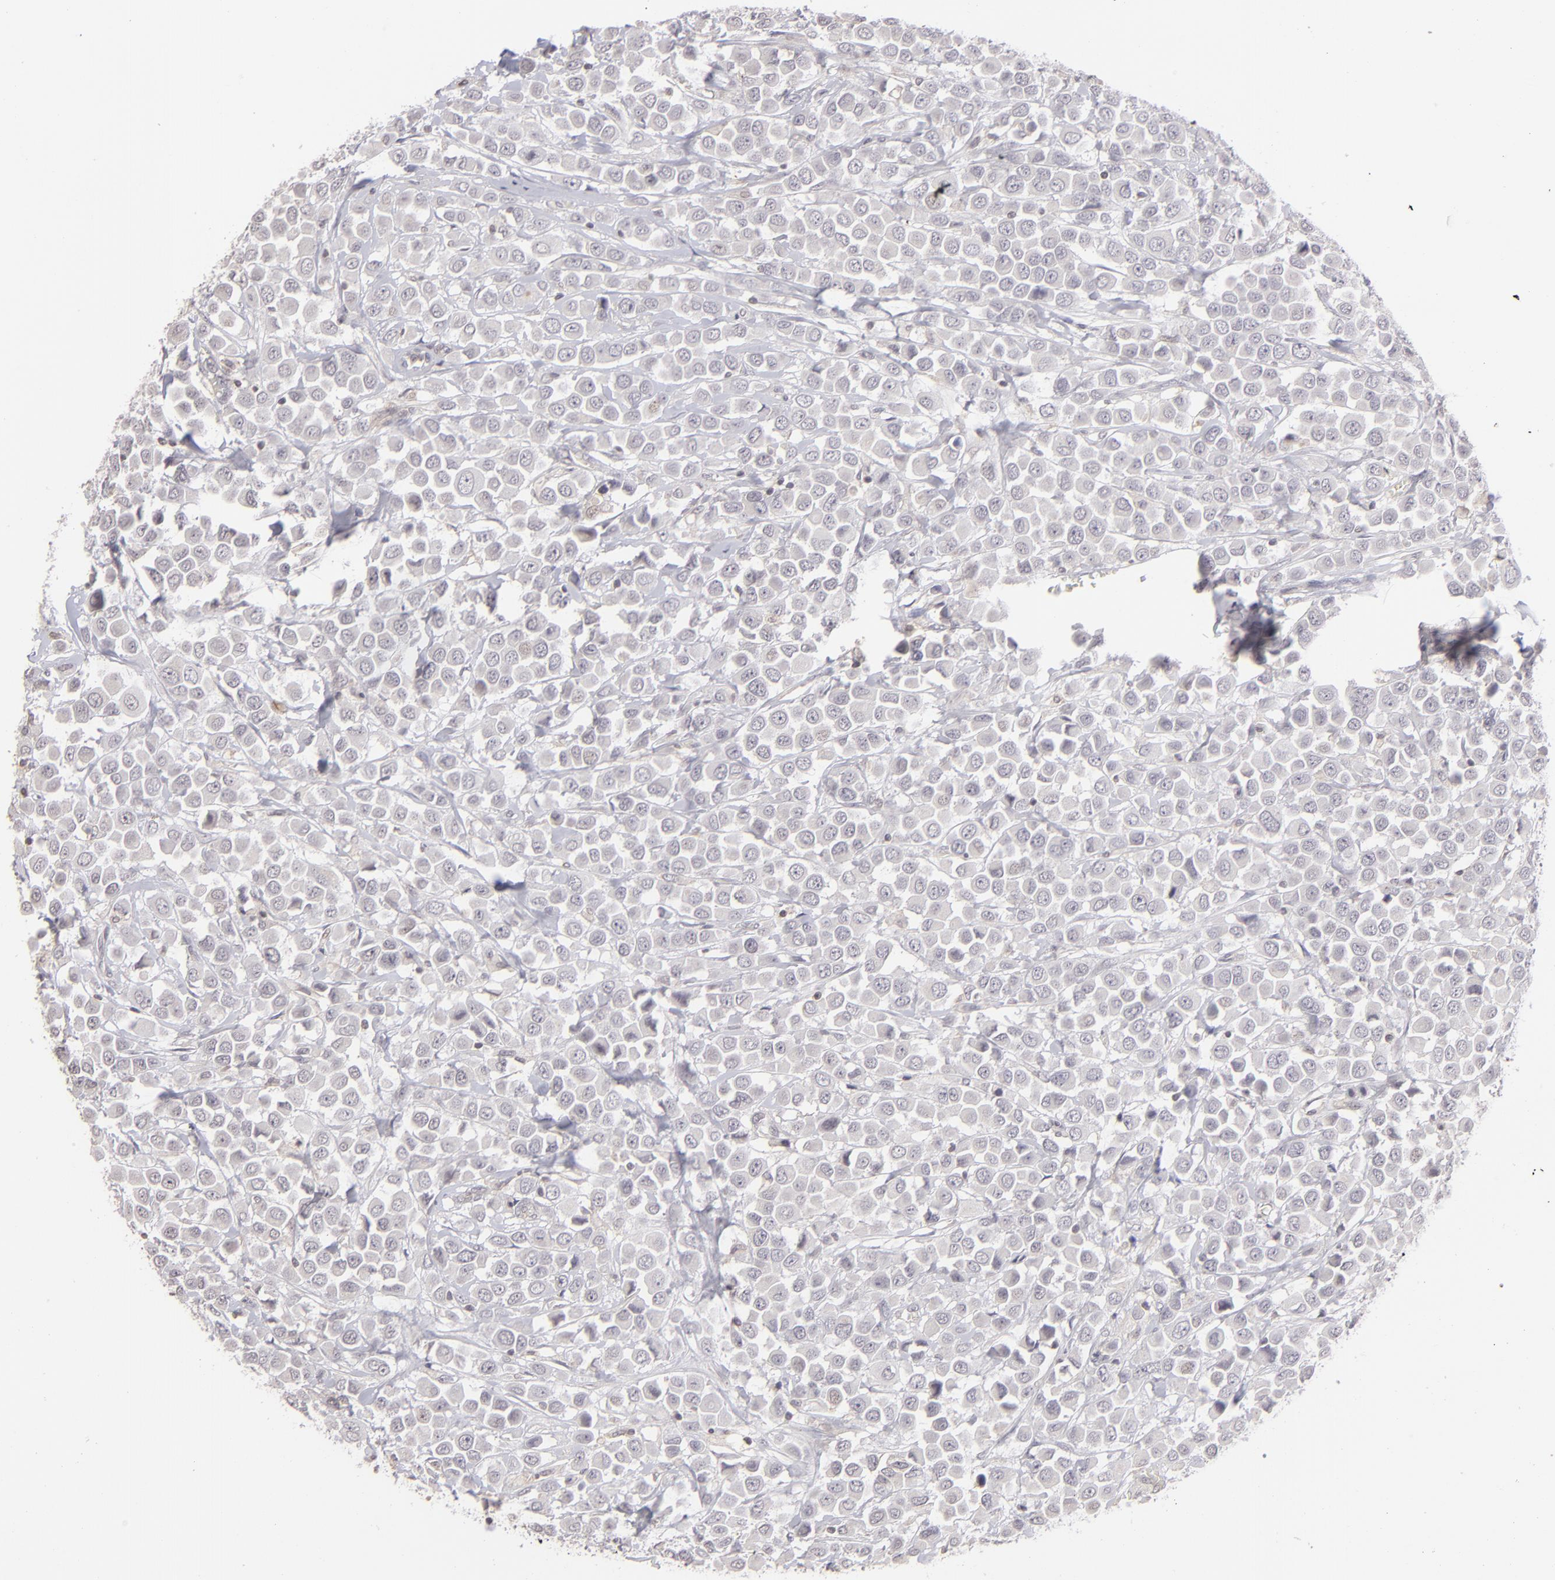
{"staining": {"intensity": "negative", "quantity": "none", "location": "none"}, "tissue": "breast cancer", "cell_type": "Tumor cells", "image_type": "cancer", "snomed": [{"axis": "morphology", "description": "Duct carcinoma"}, {"axis": "topography", "description": "Breast"}], "caption": "The immunohistochemistry (IHC) histopathology image has no significant expression in tumor cells of breast cancer (intraductal carcinoma) tissue.", "gene": "CLDN2", "patient": {"sex": "female", "age": 61}}